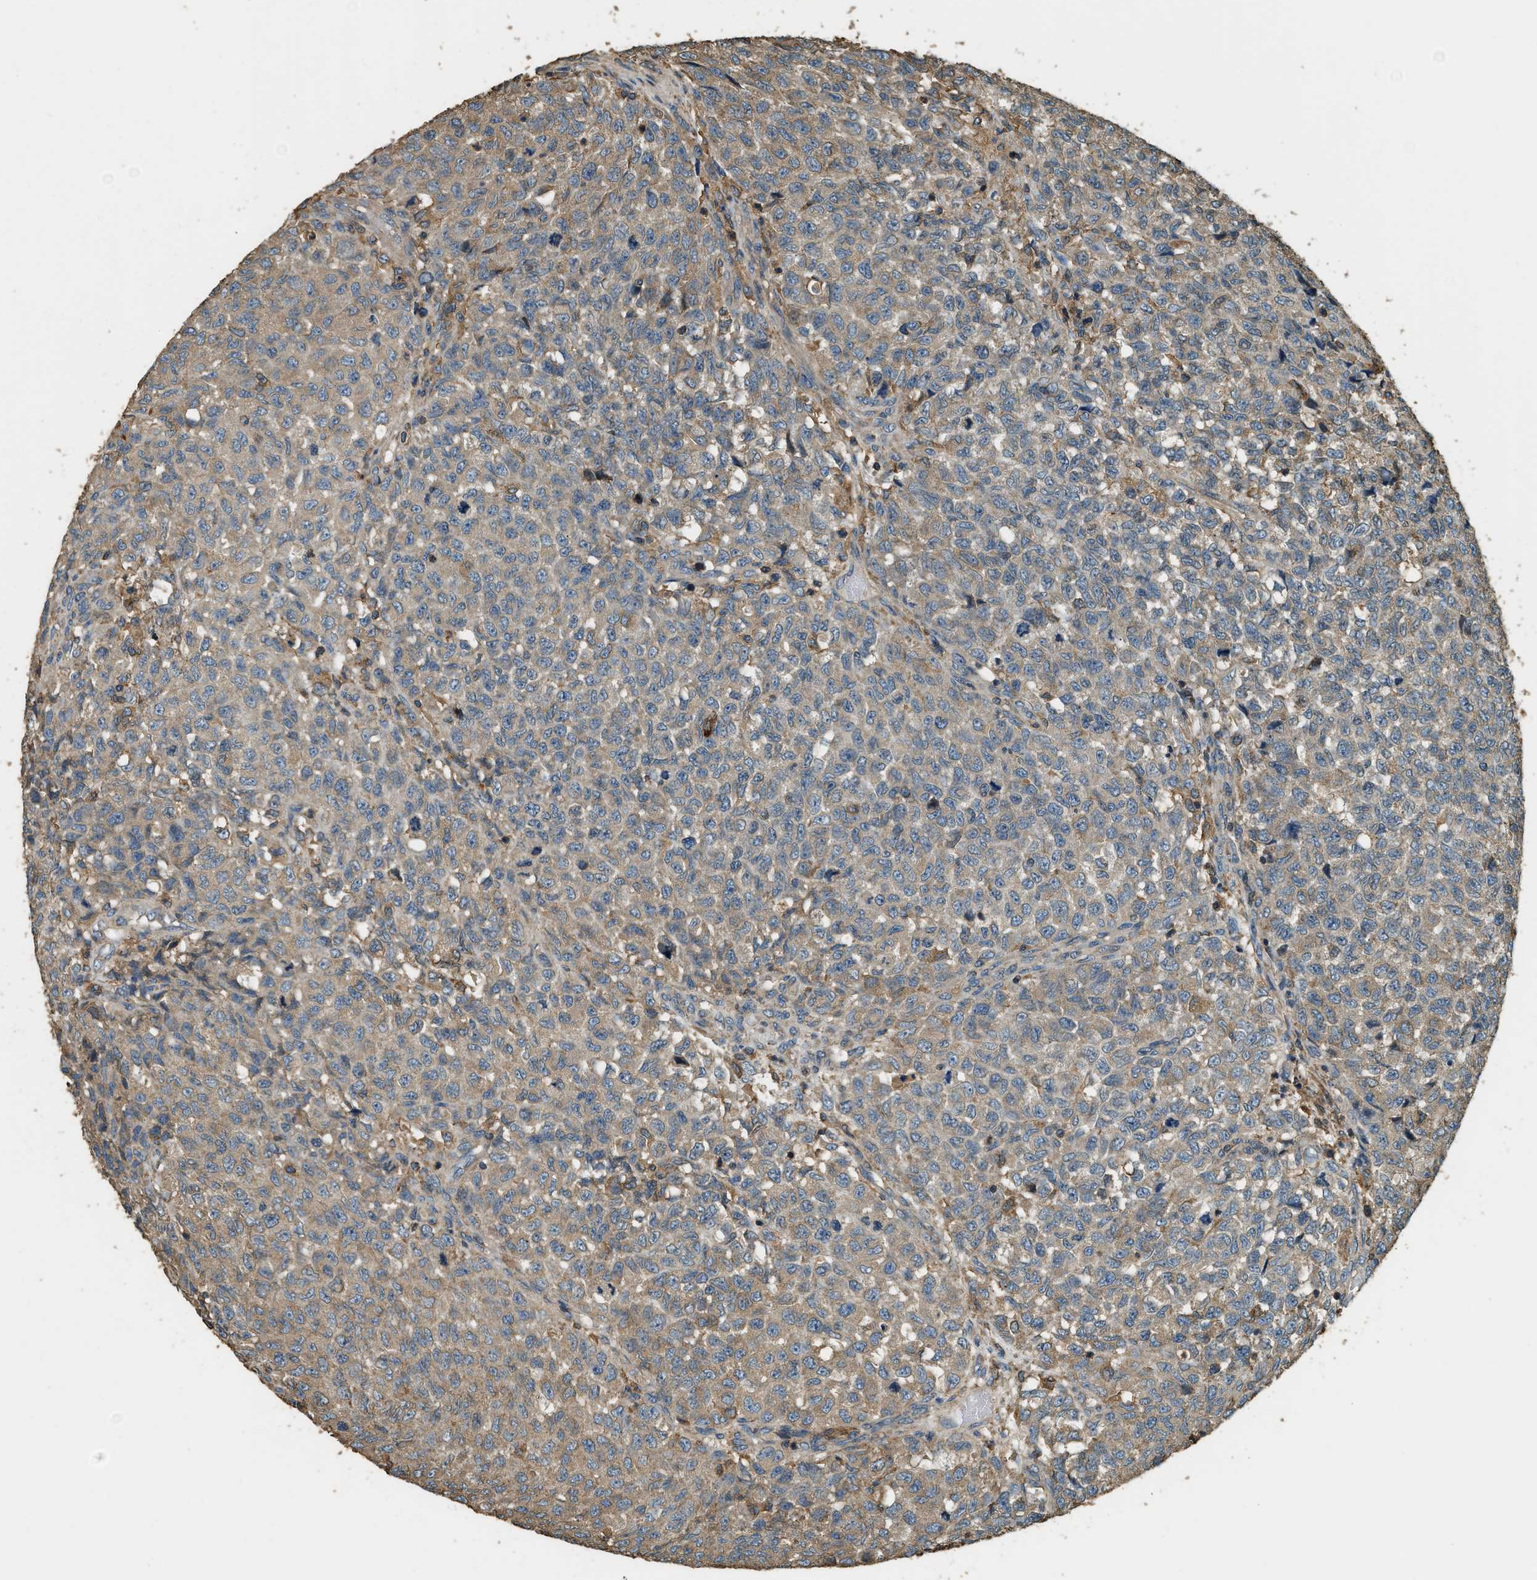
{"staining": {"intensity": "moderate", "quantity": ">75%", "location": "cytoplasmic/membranous"}, "tissue": "testis cancer", "cell_type": "Tumor cells", "image_type": "cancer", "snomed": [{"axis": "morphology", "description": "Seminoma, NOS"}, {"axis": "topography", "description": "Testis"}], "caption": "DAB (3,3'-diaminobenzidine) immunohistochemical staining of seminoma (testis) displays moderate cytoplasmic/membranous protein expression in approximately >75% of tumor cells.", "gene": "ERGIC1", "patient": {"sex": "male", "age": 59}}